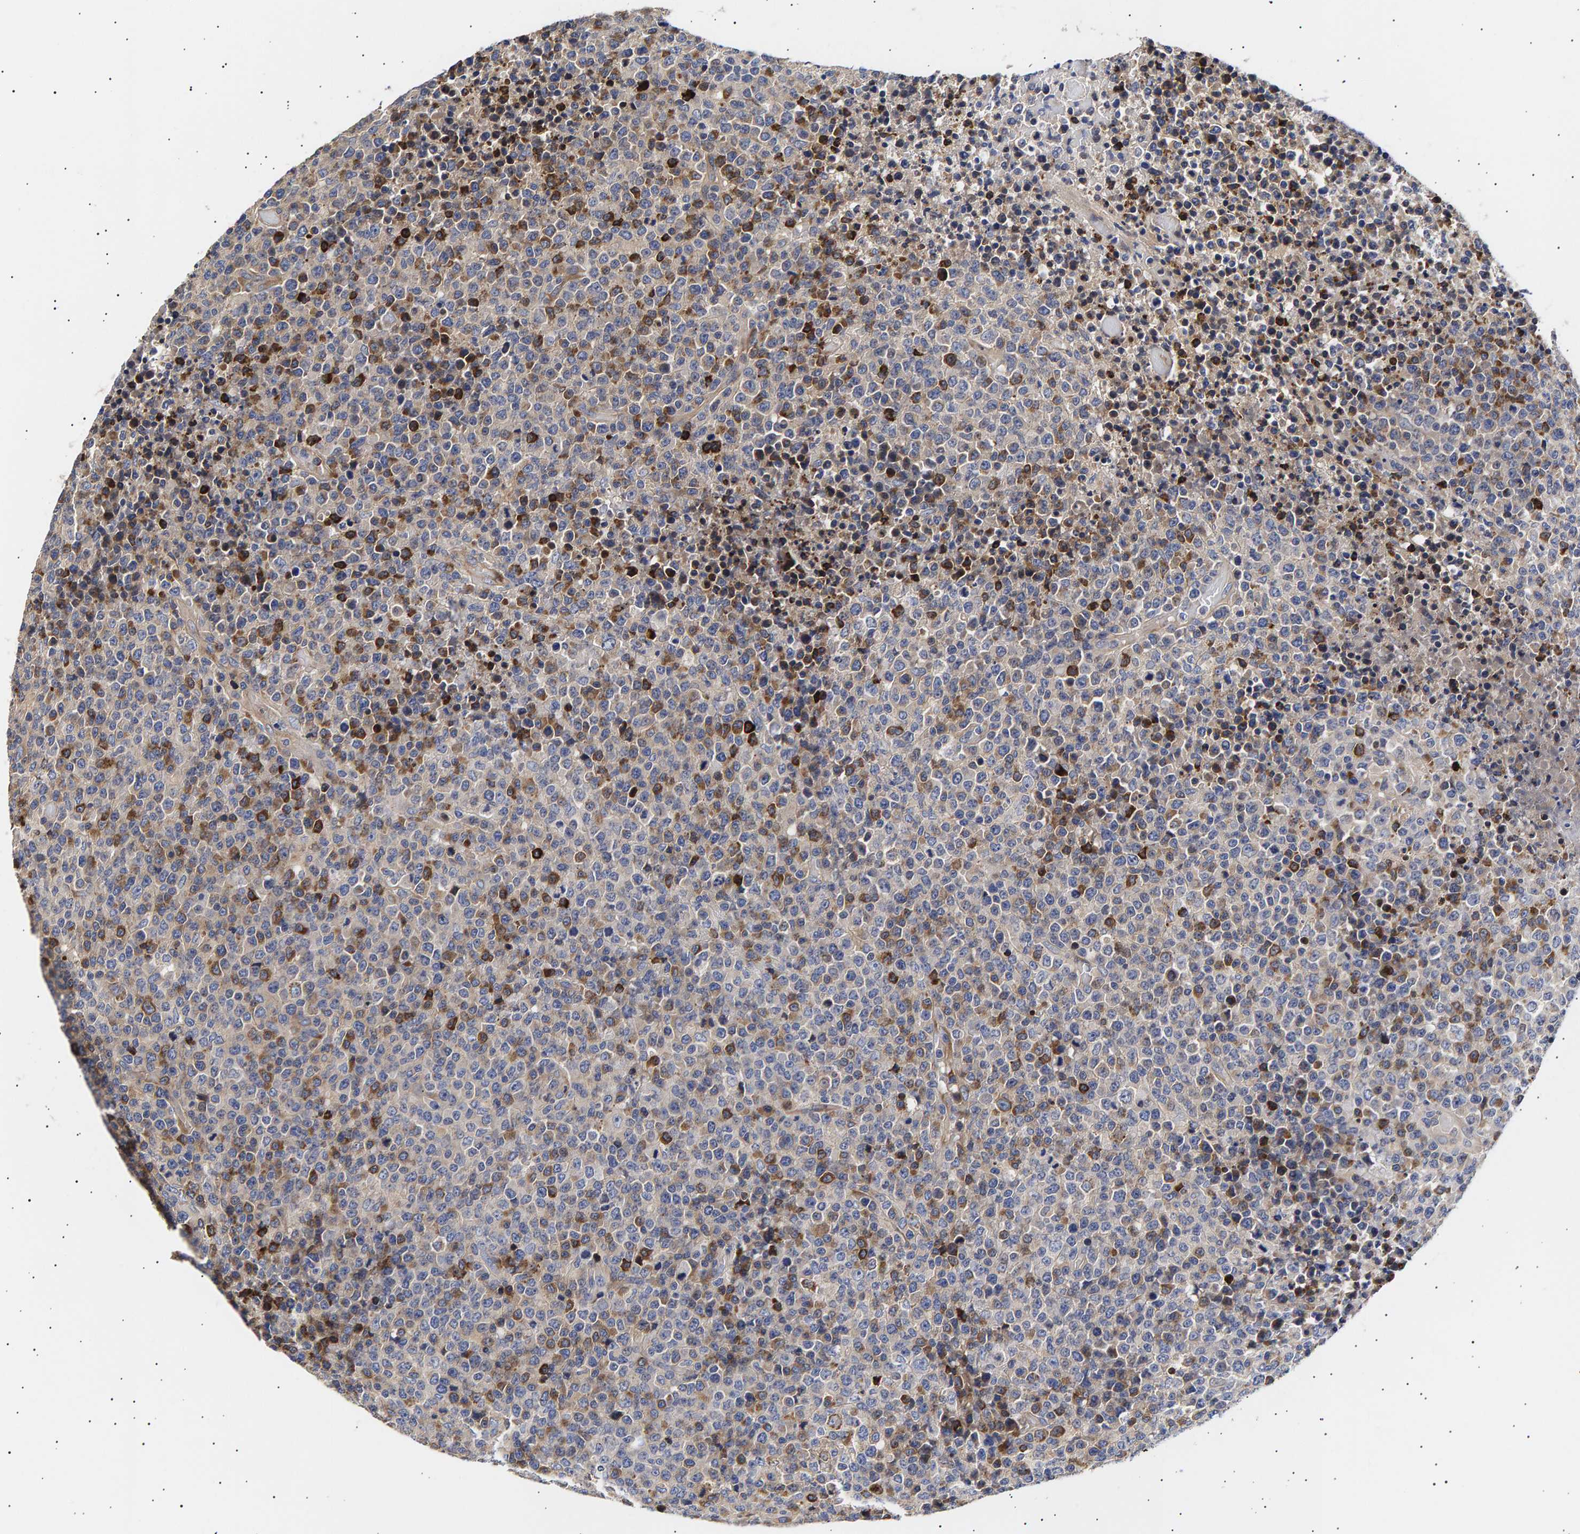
{"staining": {"intensity": "moderate", "quantity": "25%-75%", "location": "cytoplasmic/membranous"}, "tissue": "lymphoma", "cell_type": "Tumor cells", "image_type": "cancer", "snomed": [{"axis": "morphology", "description": "Malignant lymphoma, non-Hodgkin's type, High grade"}, {"axis": "topography", "description": "Lymph node"}], "caption": "Protein positivity by immunohistochemistry (IHC) displays moderate cytoplasmic/membranous positivity in about 25%-75% of tumor cells in malignant lymphoma, non-Hodgkin's type (high-grade). The protein is shown in brown color, while the nuclei are stained blue.", "gene": "ANKRD40", "patient": {"sex": "male", "age": 13}}